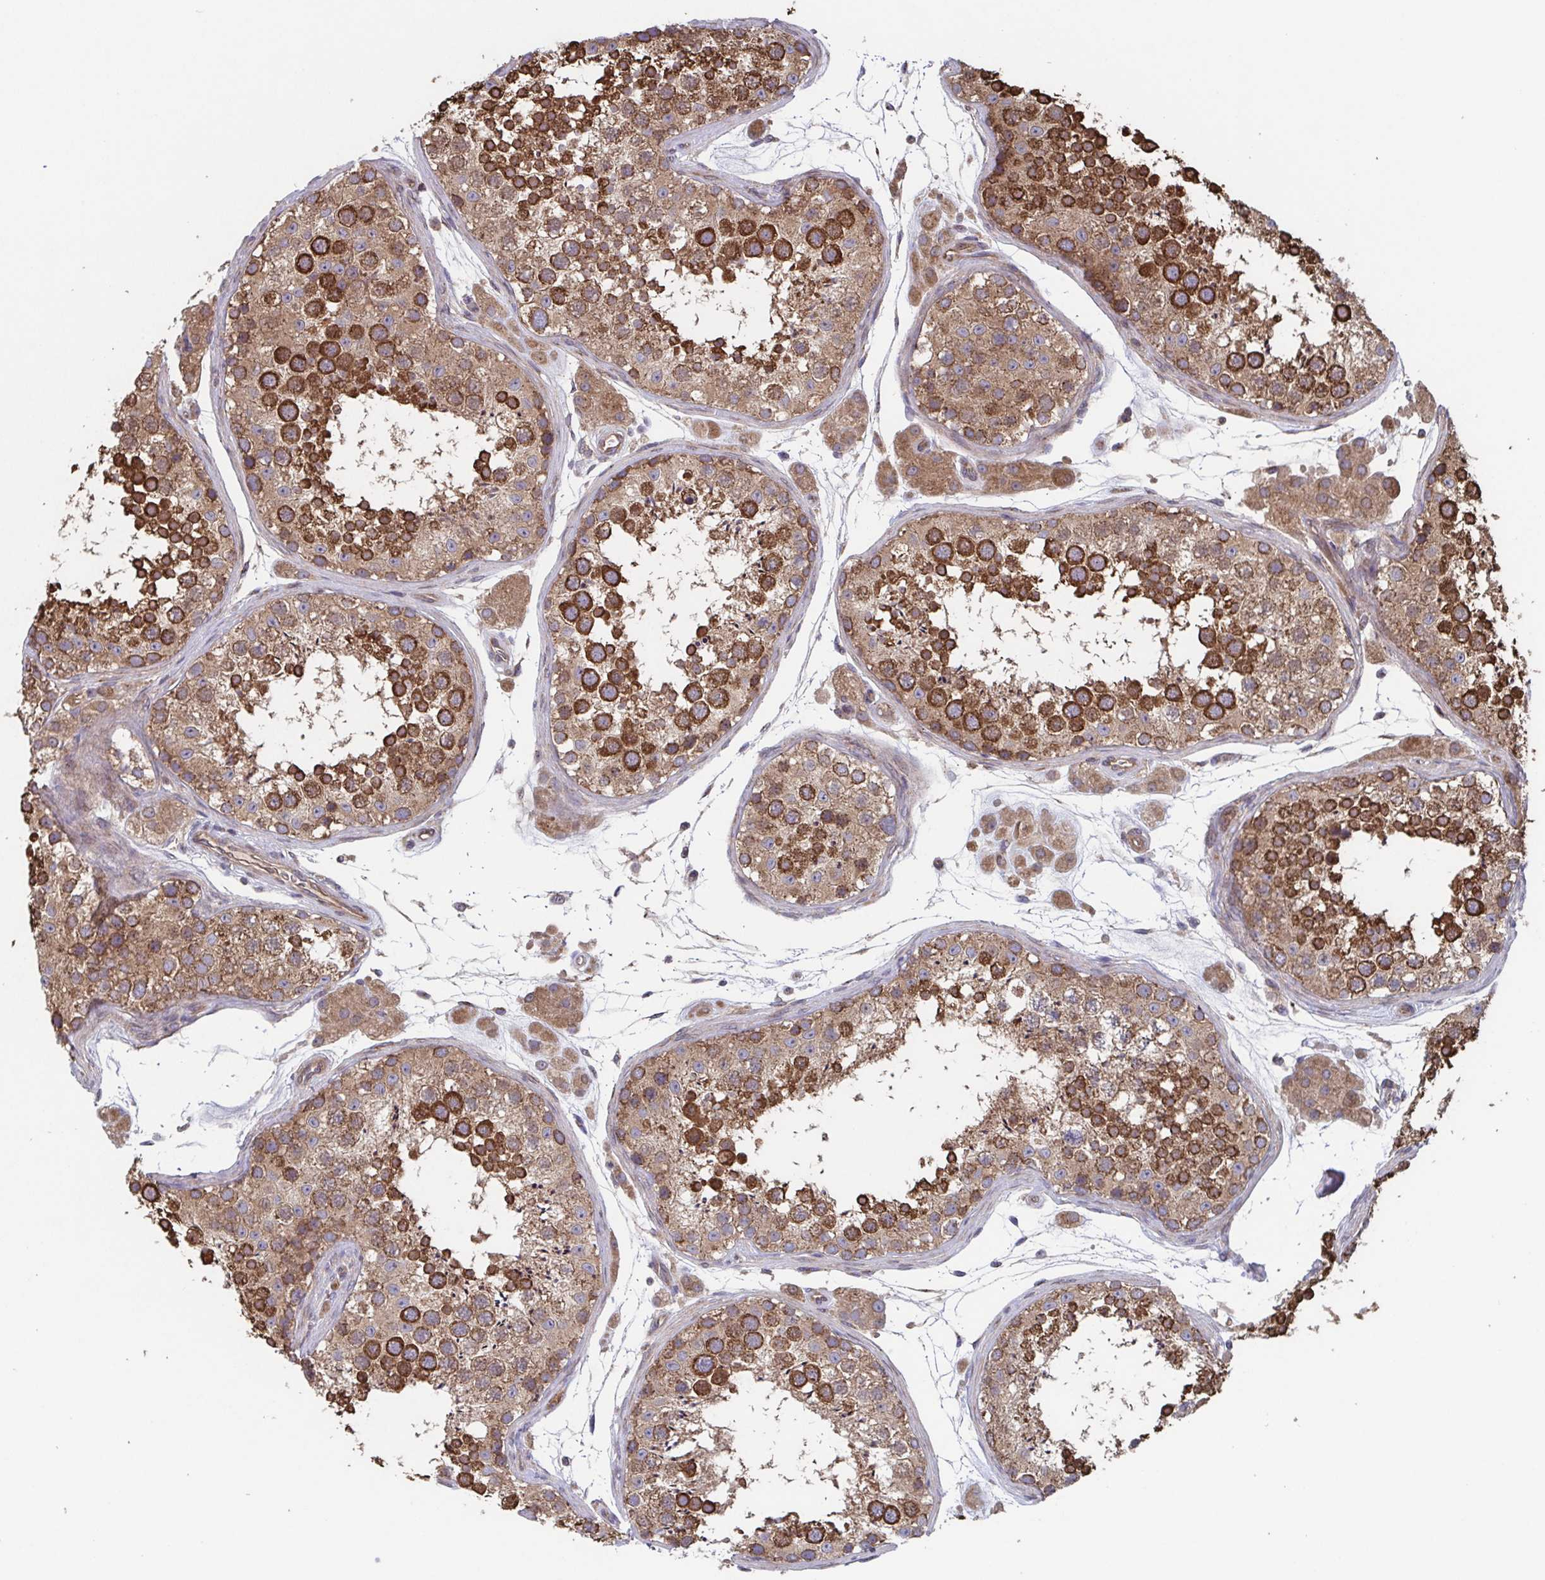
{"staining": {"intensity": "strong", "quantity": ">75%", "location": "cytoplasmic/membranous"}, "tissue": "testis", "cell_type": "Cells in seminiferous ducts", "image_type": "normal", "snomed": [{"axis": "morphology", "description": "Normal tissue, NOS"}, {"axis": "topography", "description": "Testis"}], "caption": "Brown immunohistochemical staining in normal human testis demonstrates strong cytoplasmic/membranous expression in about >75% of cells in seminiferous ducts.", "gene": "COPB1", "patient": {"sex": "male", "age": 41}}